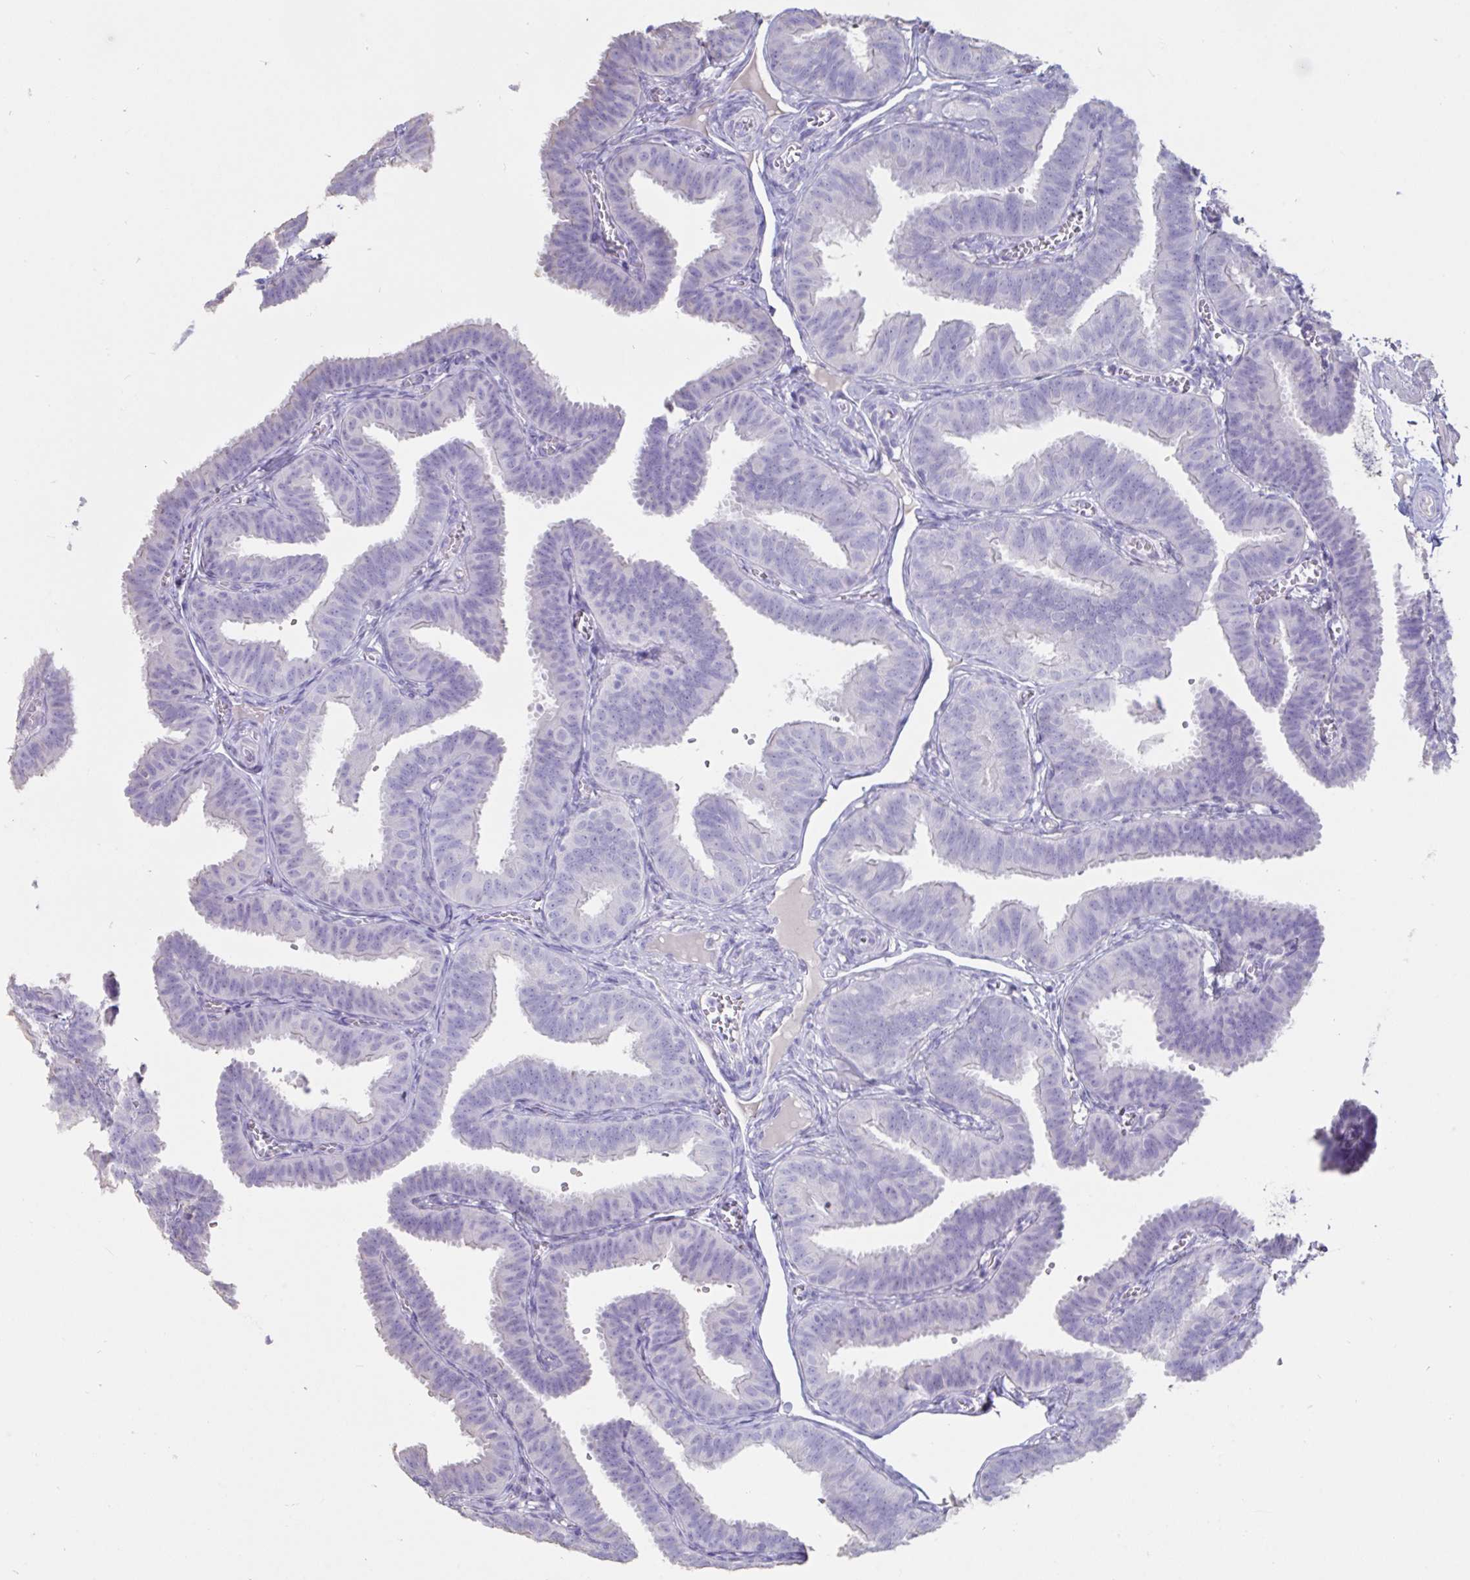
{"staining": {"intensity": "negative", "quantity": "none", "location": "none"}, "tissue": "fallopian tube", "cell_type": "Glandular cells", "image_type": "normal", "snomed": [{"axis": "morphology", "description": "Normal tissue, NOS"}, {"axis": "topography", "description": "Fallopian tube"}], "caption": "Image shows no protein staining in glandular cells of unremarkable fallopian tube. The staining was performed using DAB to visualize the protein expression in brown, while the nuclei were stained in blue with hematoxylin (Magnification: 20x).", "gene": "TNNC1", "patient": {"sex": "female", "age": 25}}